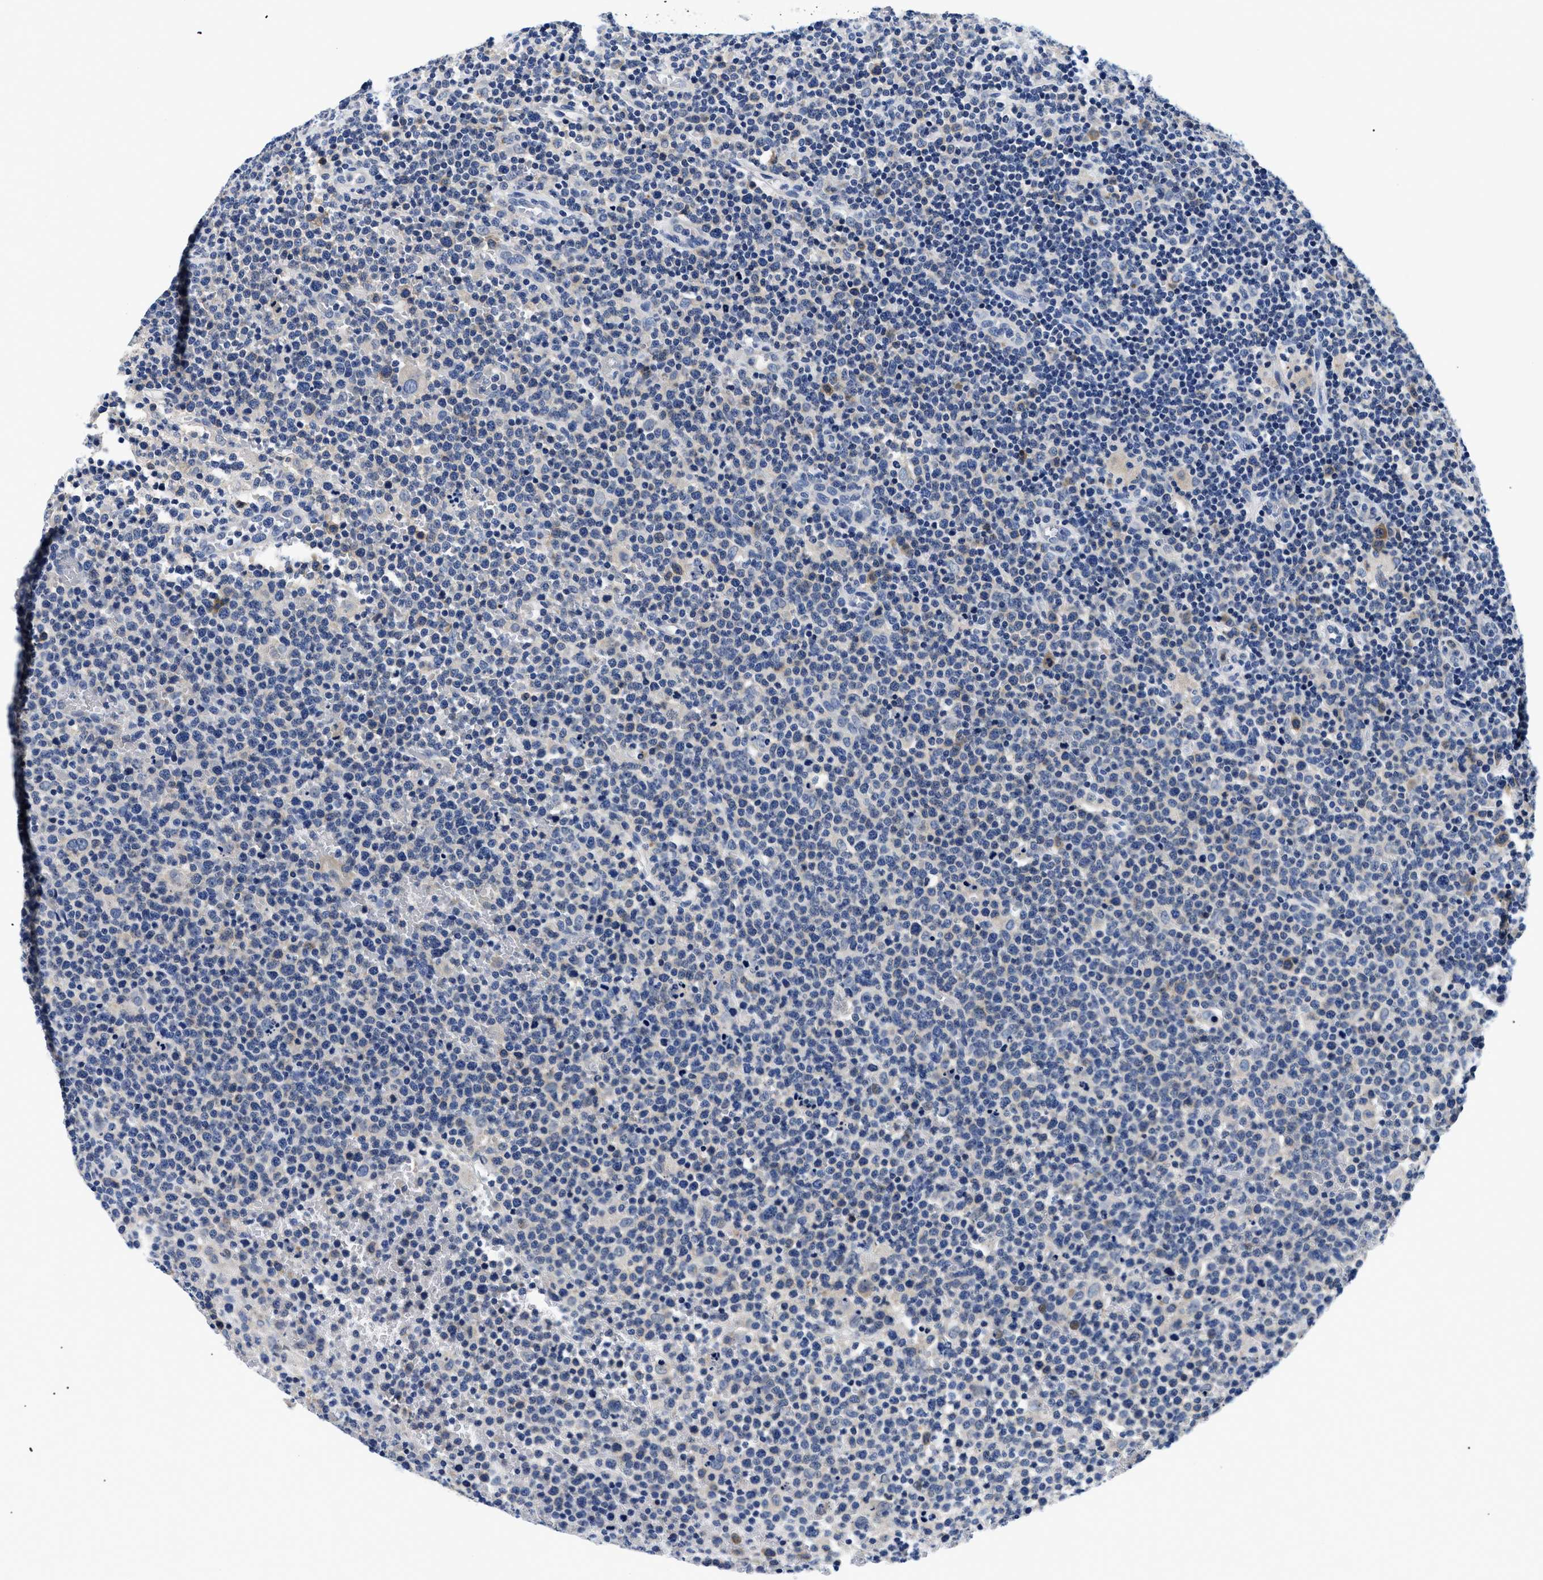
{"staining": {"intensity": "negative", "quantity": "none", "location": "none"}, "tissue": "lymphoma", "cell_type": "Tumor cells", "image_type": "cancer", "snomed": [{"axis": "morphology", "description": "Malignant lymphoma, non-Hodgkin's type, High grade"}, {"axis": "topography", "description": "Lymph node"}], "caption": "A micrograph of human lymphoma is negative for staining in tumor cells. (DAB immunohistochemistry (IHC) visualized using brightfield microscopy, high magnification).", "gene": "MEA1", "patient": {"sex": "male", "age": 61}}